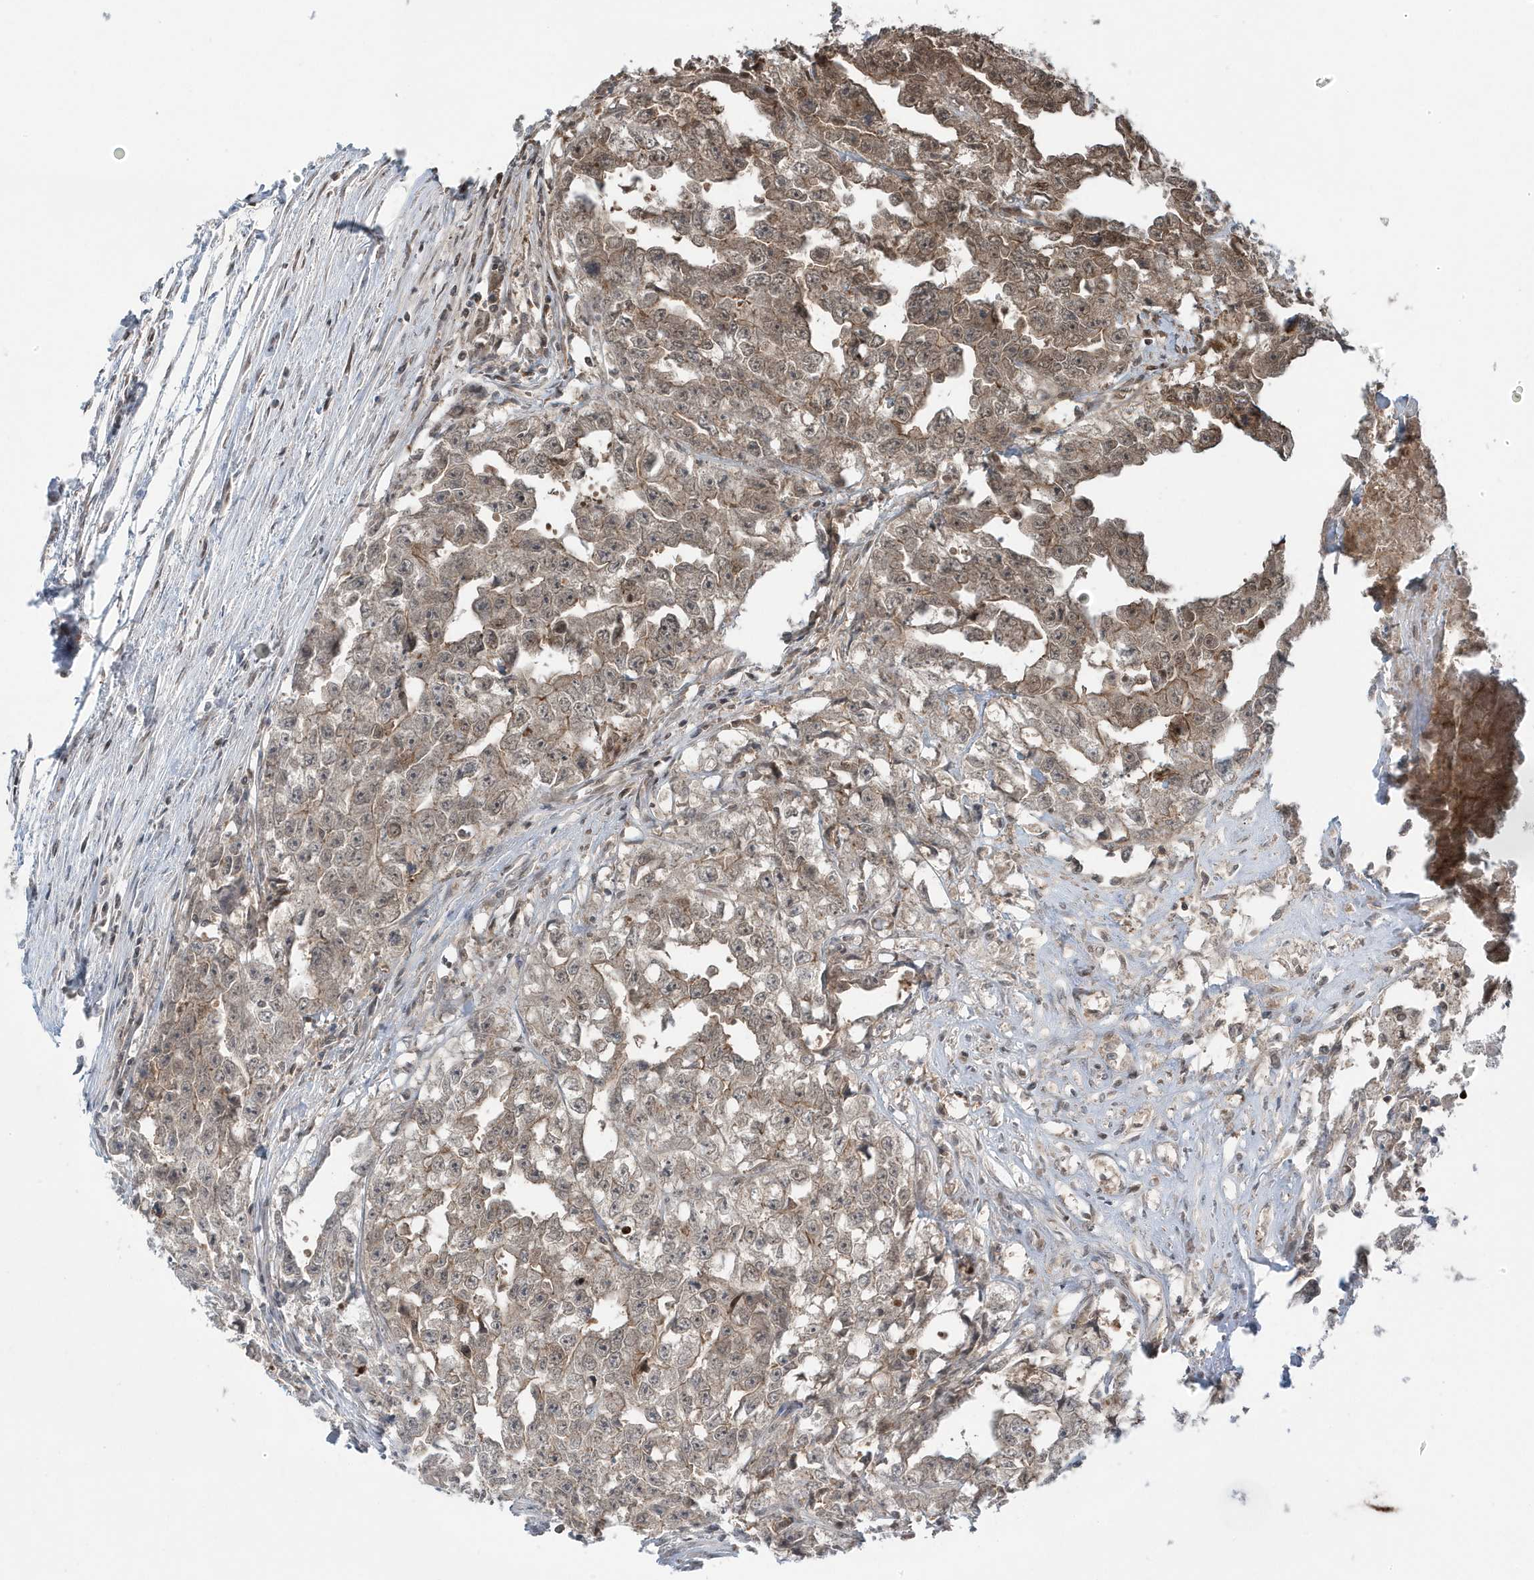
{"staining": {"intensity": "strong", "quantity": "<25%", "location": "cytoplasmic/membranous"}, "tissue": "testis cancer", "cell_type": "Tumor cells", "image_type": "cancer", "snomed": [{"axis": "morphology", "description": "Seminoma, NOS"}, {"axis": "morphology", "description": "Carcinoma, Embryonal, NOS"}, {"axis": "topography", "description": "Testis"}], "caption": "An image of embryonal carcinoma (testis) stained for a protein exhibits strong cytoplasmic/membranous brown staining in tumor cells.", "gene": "MAPK1IP1L", "patient": {"sex": "male", "age": 43}}